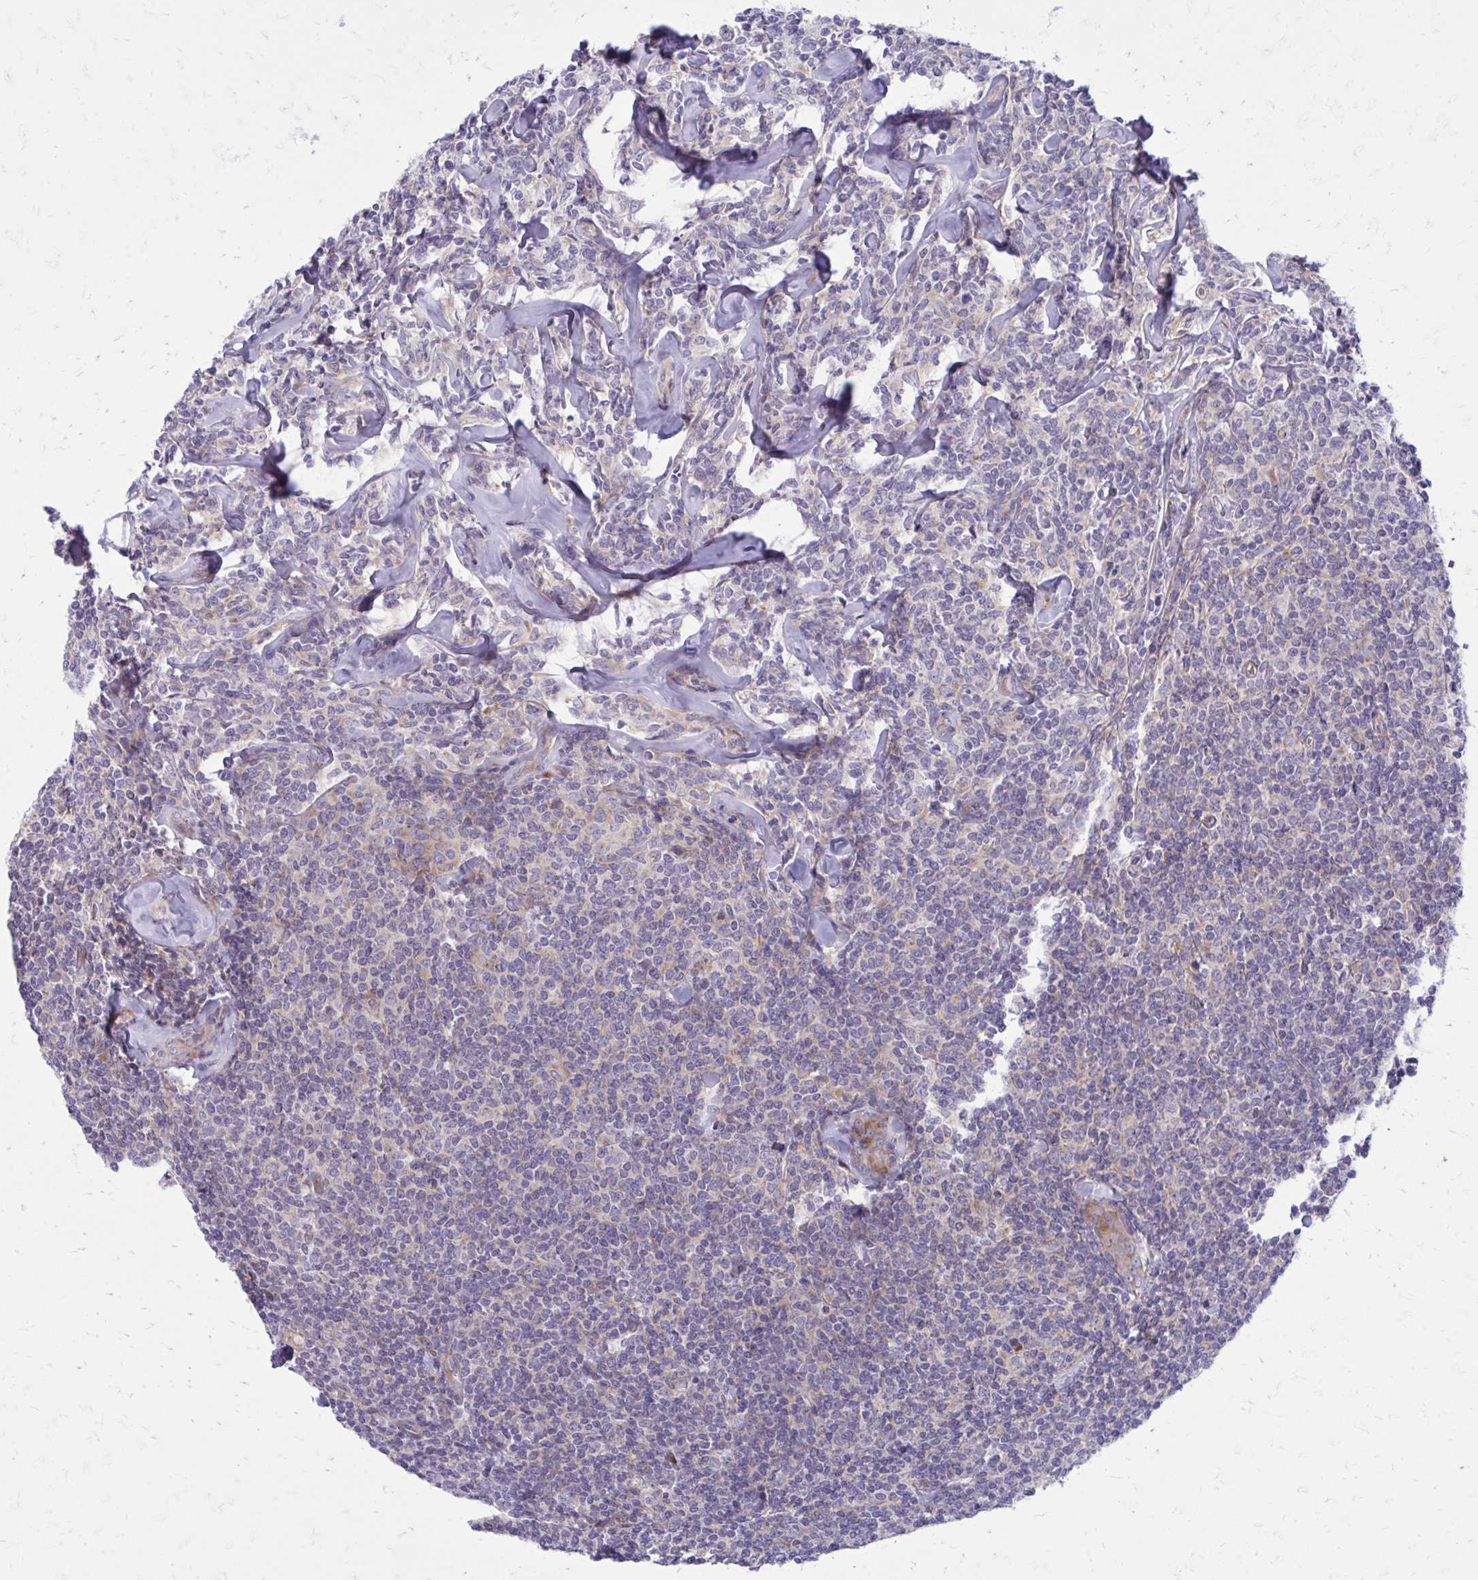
{"staining": {"intensity": "negative", "quantity": "none", "location": "none"}, "tissue": "lymphoma", "cell_type": "Tumor cells", "image_type": "cancer", "snomed": [{"axis": "morphology", "description": "Malignant lymphoma, non-Hodgkin's type, Low grade"}, {"axis": "topography", "description": "Lymph node"}], "caption": "Immunohistochemistry histopathology image of neoplastic tissue: human lymphoma stained with DAB (3,3'-diaminobenzidine) reveals no significant protein positivity in tumor cells. (DAB IHC, high magnification).", "gene": "GIGYF2", "patient": {"sex": "female", "age": 56}}